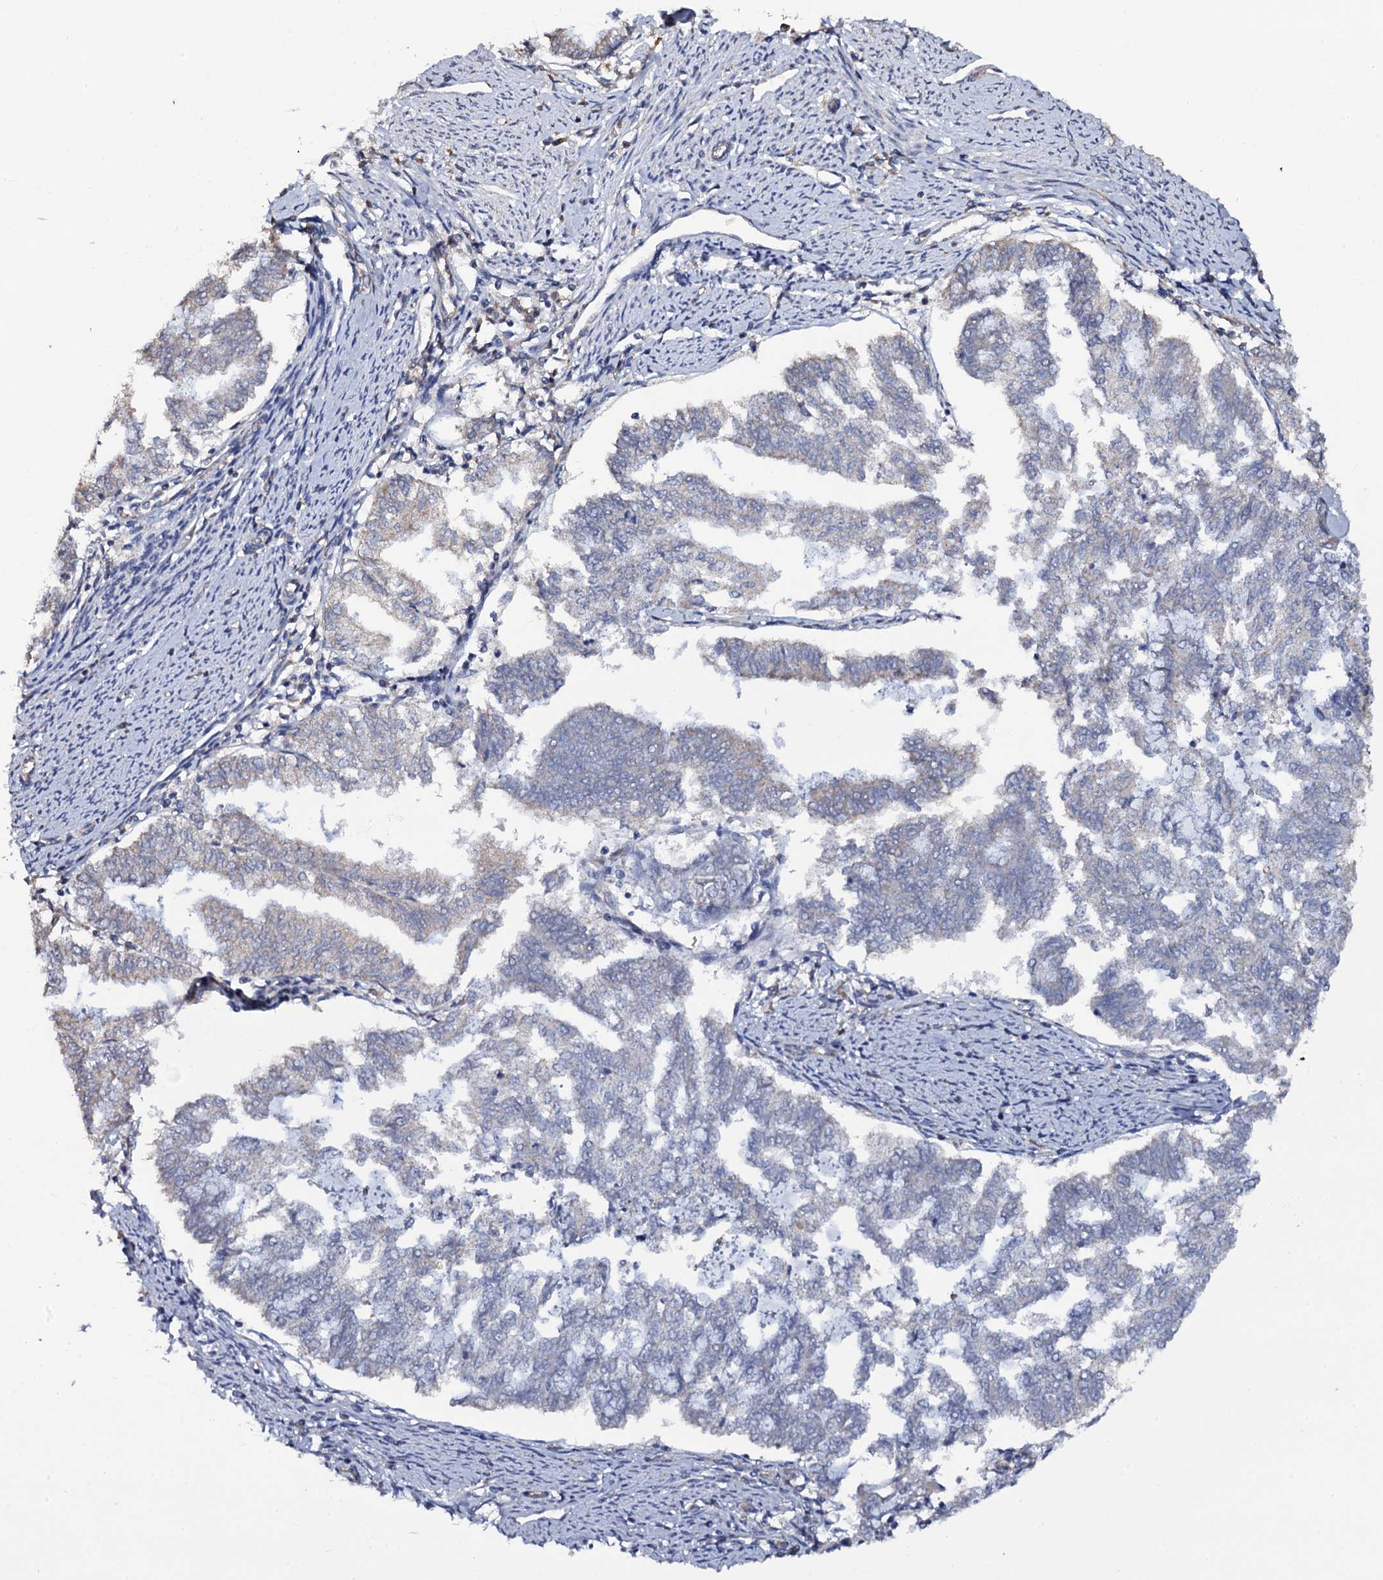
{"staining": {"intensity": "weak", "quantity": "<25%", "location": "cytoplasmic/membranous"}, "tissue": "endometrial cancer", "cell_type": "Tumor cells", "image_type": "cancer", "snomed": [{"axis": "morphology", "description": "Adenocarcinoma, NOS"}, {"axis": "topography", "description": "Endometrium"}], "caption": "Endometrial cancer (adenocarcinoma) was stained to show a protein in brown. There is no significant expression in tumor cells.", "gene": "TTC23", "patient": {"sex": "female", "age": 79}}